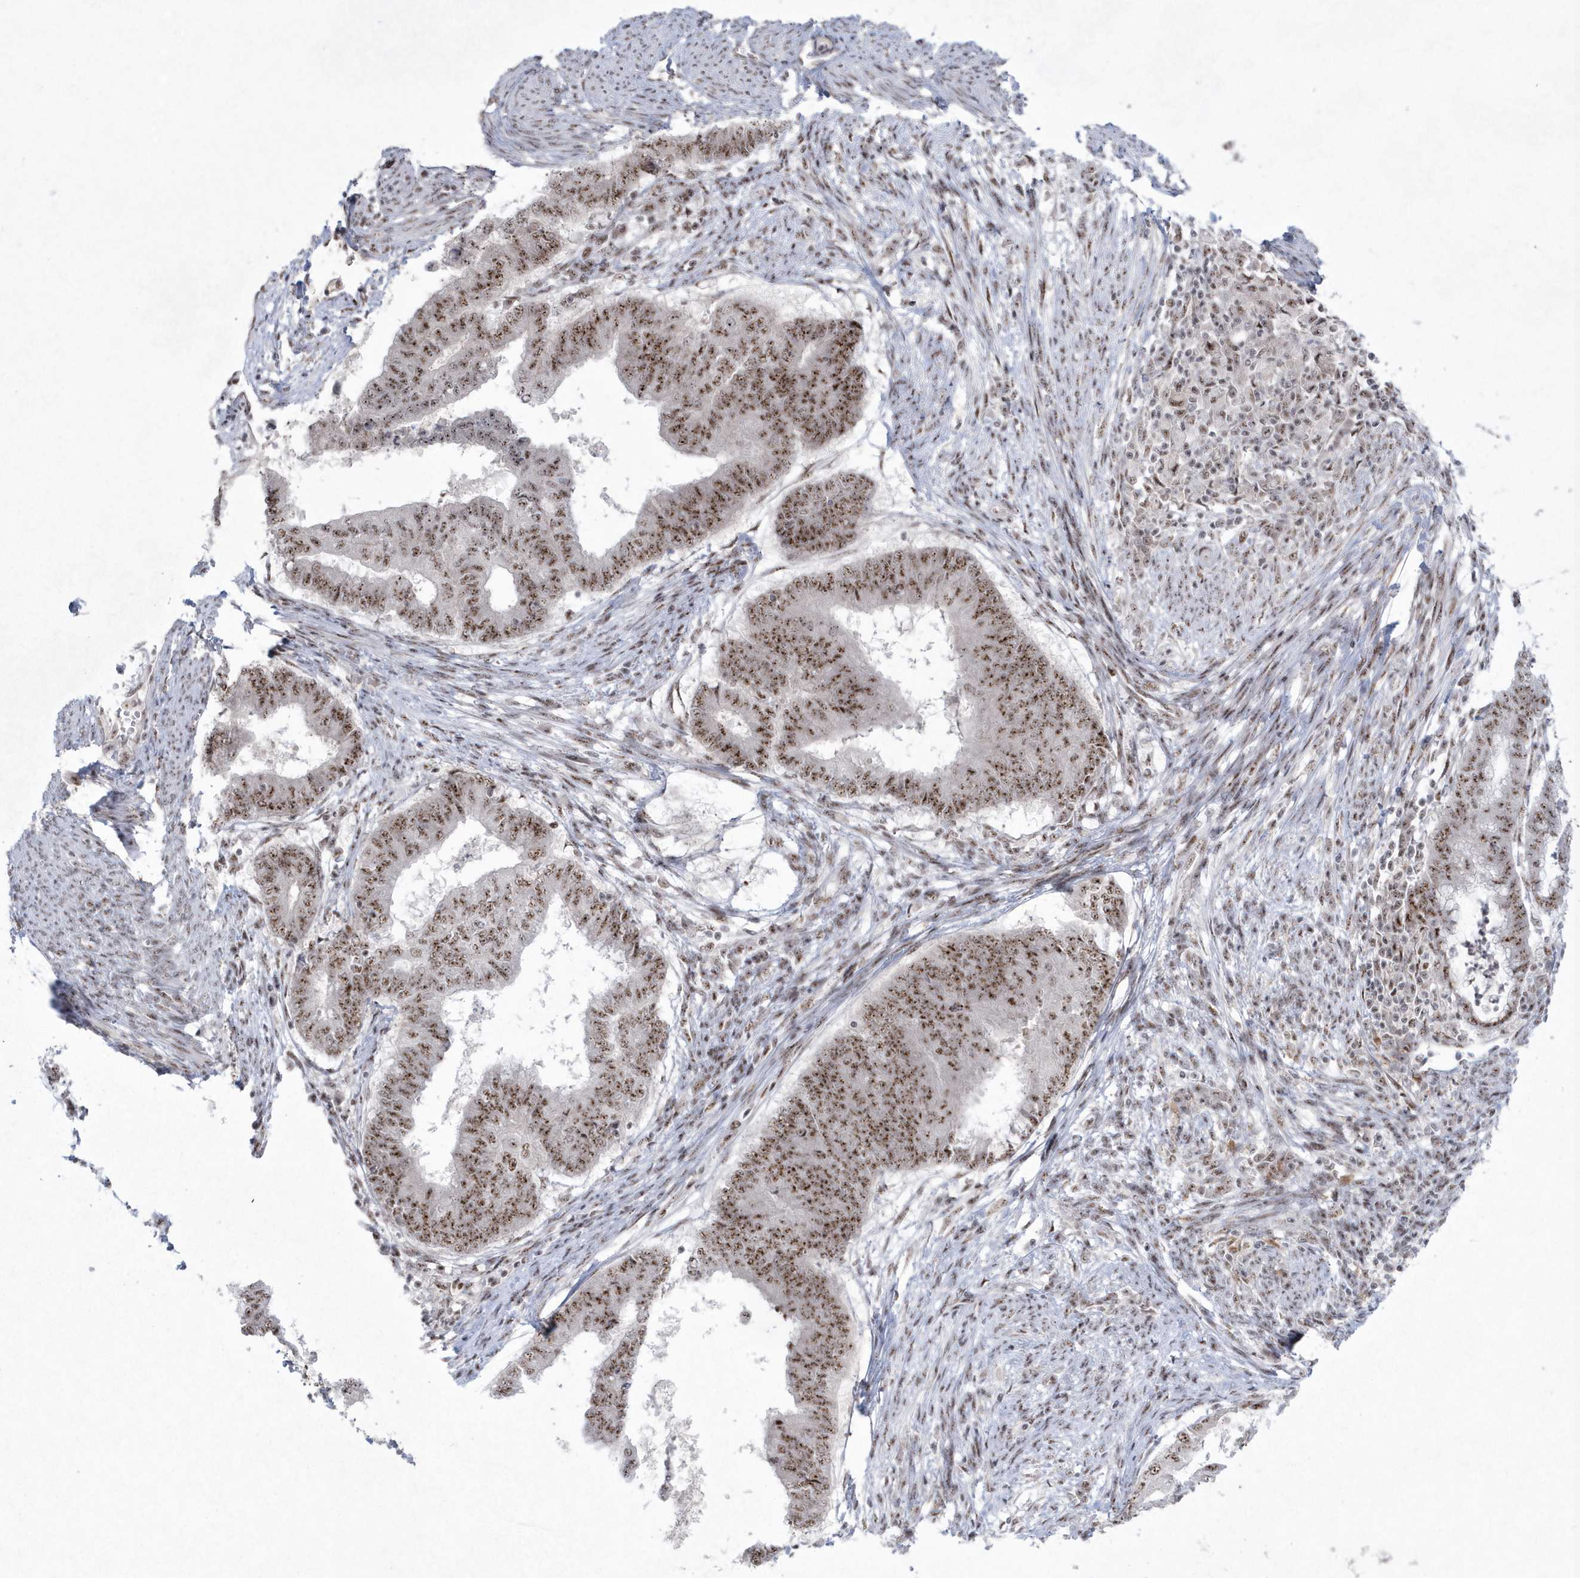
{"staining": {"intensity": "moderate", "quantity": ">75%", "location": "nuclear"}, "tissue": "endometrial cancer", "cell_type": "Tumor cells", "image_type": "cancer", "snomed": [{"axis": "morphology", "description": "Polyp, NOS"}, {"axis": "morphology", "description": "Adenocarcinoma, NOS"}, {"axis": "morphology", "description": "Adenoma, NOS"}, {"axis": "topography", "description": "Endometrium"}], "caption": "Polyp (endometrial) stained with a brown dye demonstrates moderate nuclear positive positivity in approximately >75% of tumor cells.", "gene": "KDM6B", "patient": {"sex": "female", "age": 79}}